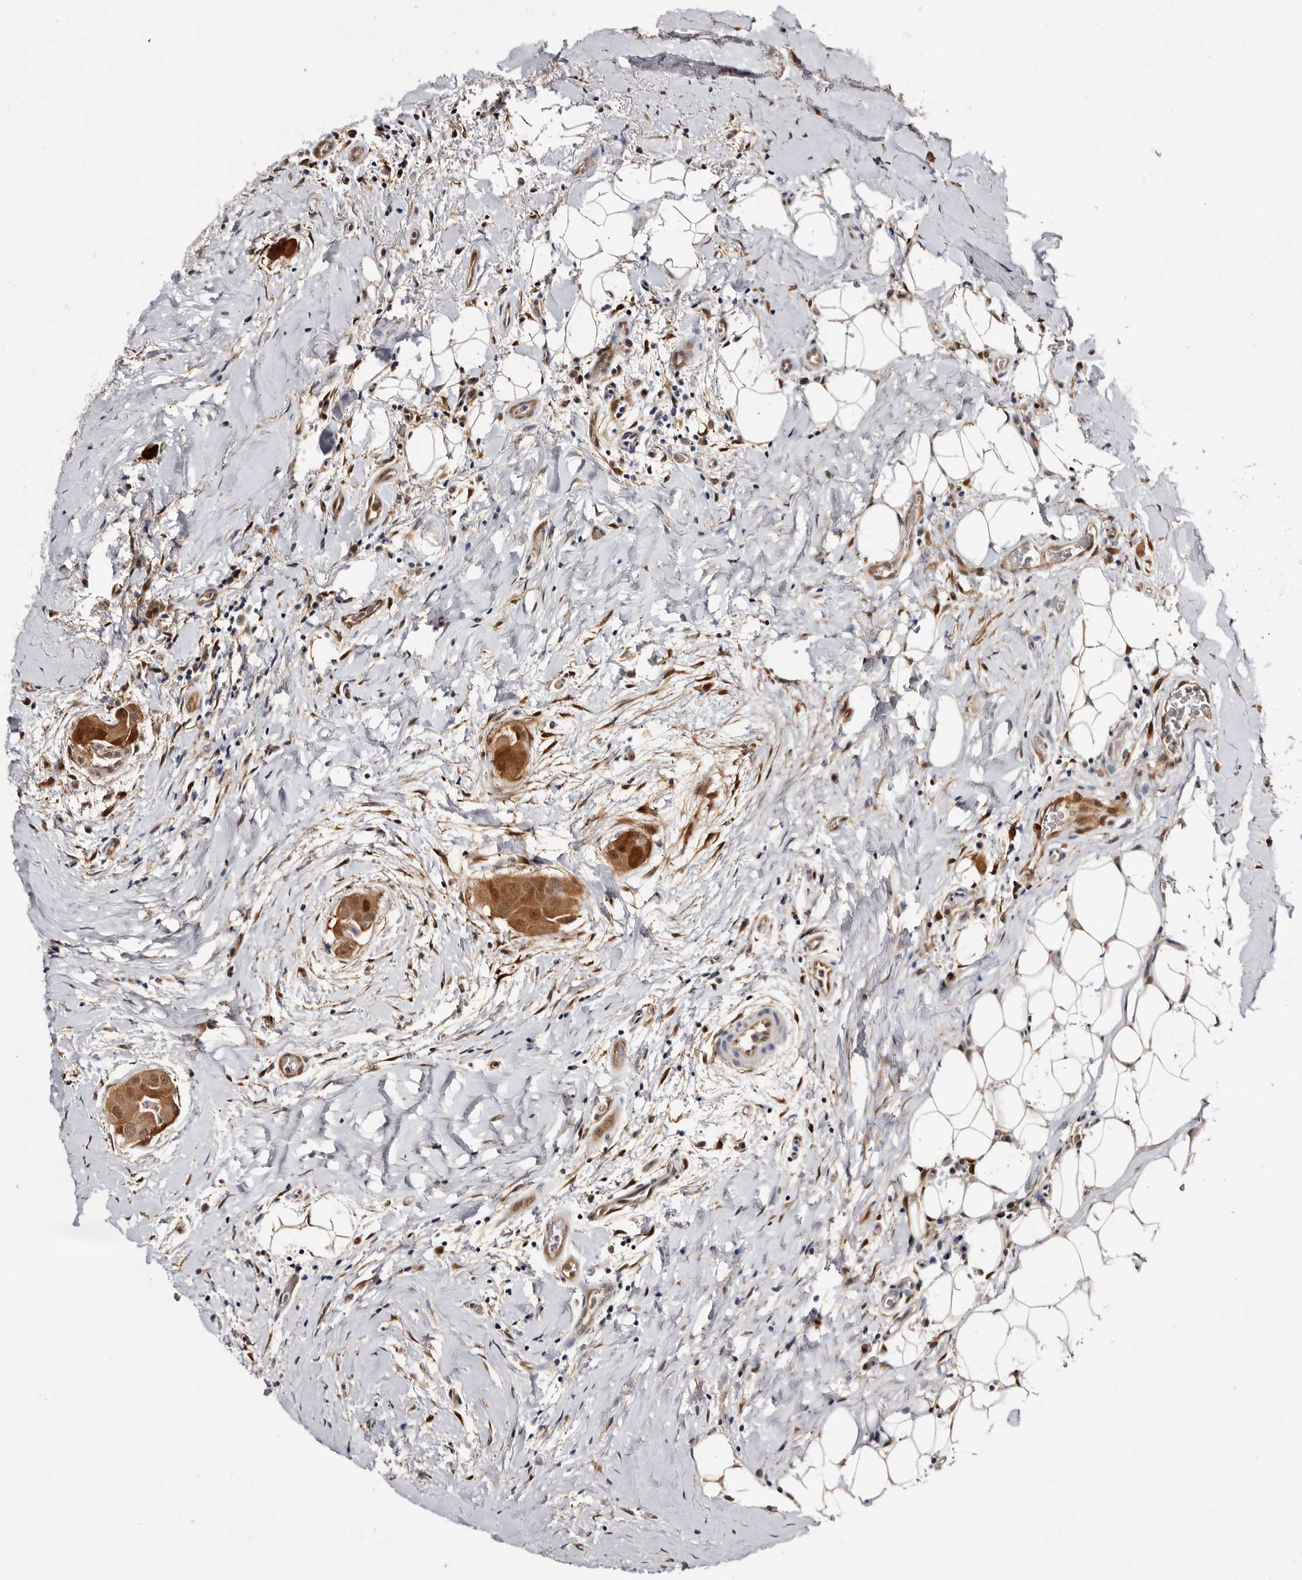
{"staining": {"intensity": "moderate", "quantity": ">75%", "location": "cytoplasmic/membranous,nuclear"}, "tissue": "thyroid cancer", "cell_type": "Tumor cells", "image_type": "cancer", "snomed": [{"axis": "morphology", "description": "Papillary adenocarcinoma, NOS"}, {"axis": "topography", "description": "Thyroid gland"}], "caption": "A brown stain labels moderate cytoplasmic/membranous and nuclear positivity of a protein in human papillary adenocarcinoma (thyroid) tumor cells.", "gene": "TP53I3", "patient": {"sex": "male", "age": 33}}